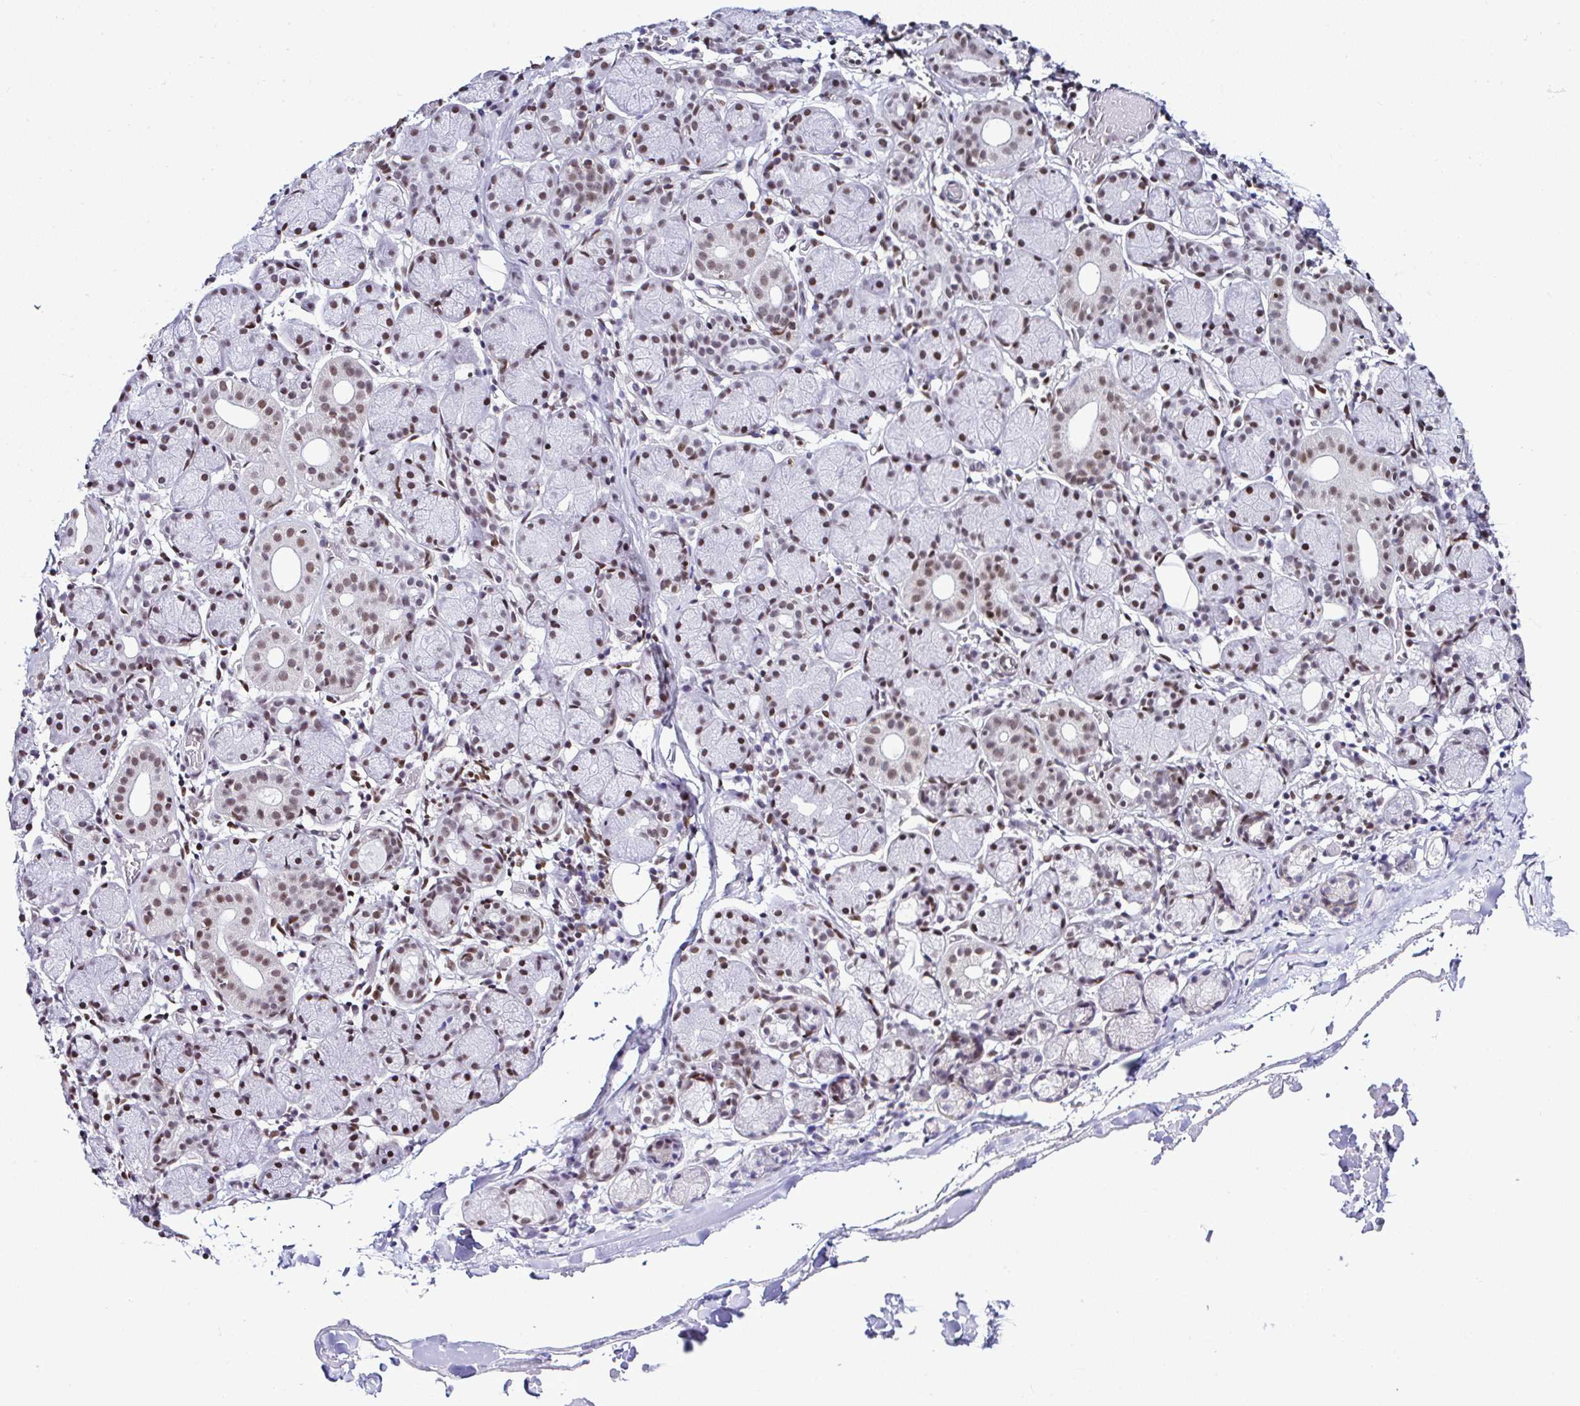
{"staining": {"intensity": "moderate", "quantity": ">75%", "location": "nuclear"}, "tissue": "salivary gland", "cell_type": "Glandular cells", "image_type": "normal", "snomed": [{"axis": "morphology", "description": "Normal tissue, NOS"}, {"axis": "topography", "description": "Salivary gland"}], "caption": "Moderate nuclear staining is identified in about >75% of glandular cells in unremarkable salivary gland.", "gene": "DR1", "patient": {"sex": "female", "age": 24}}